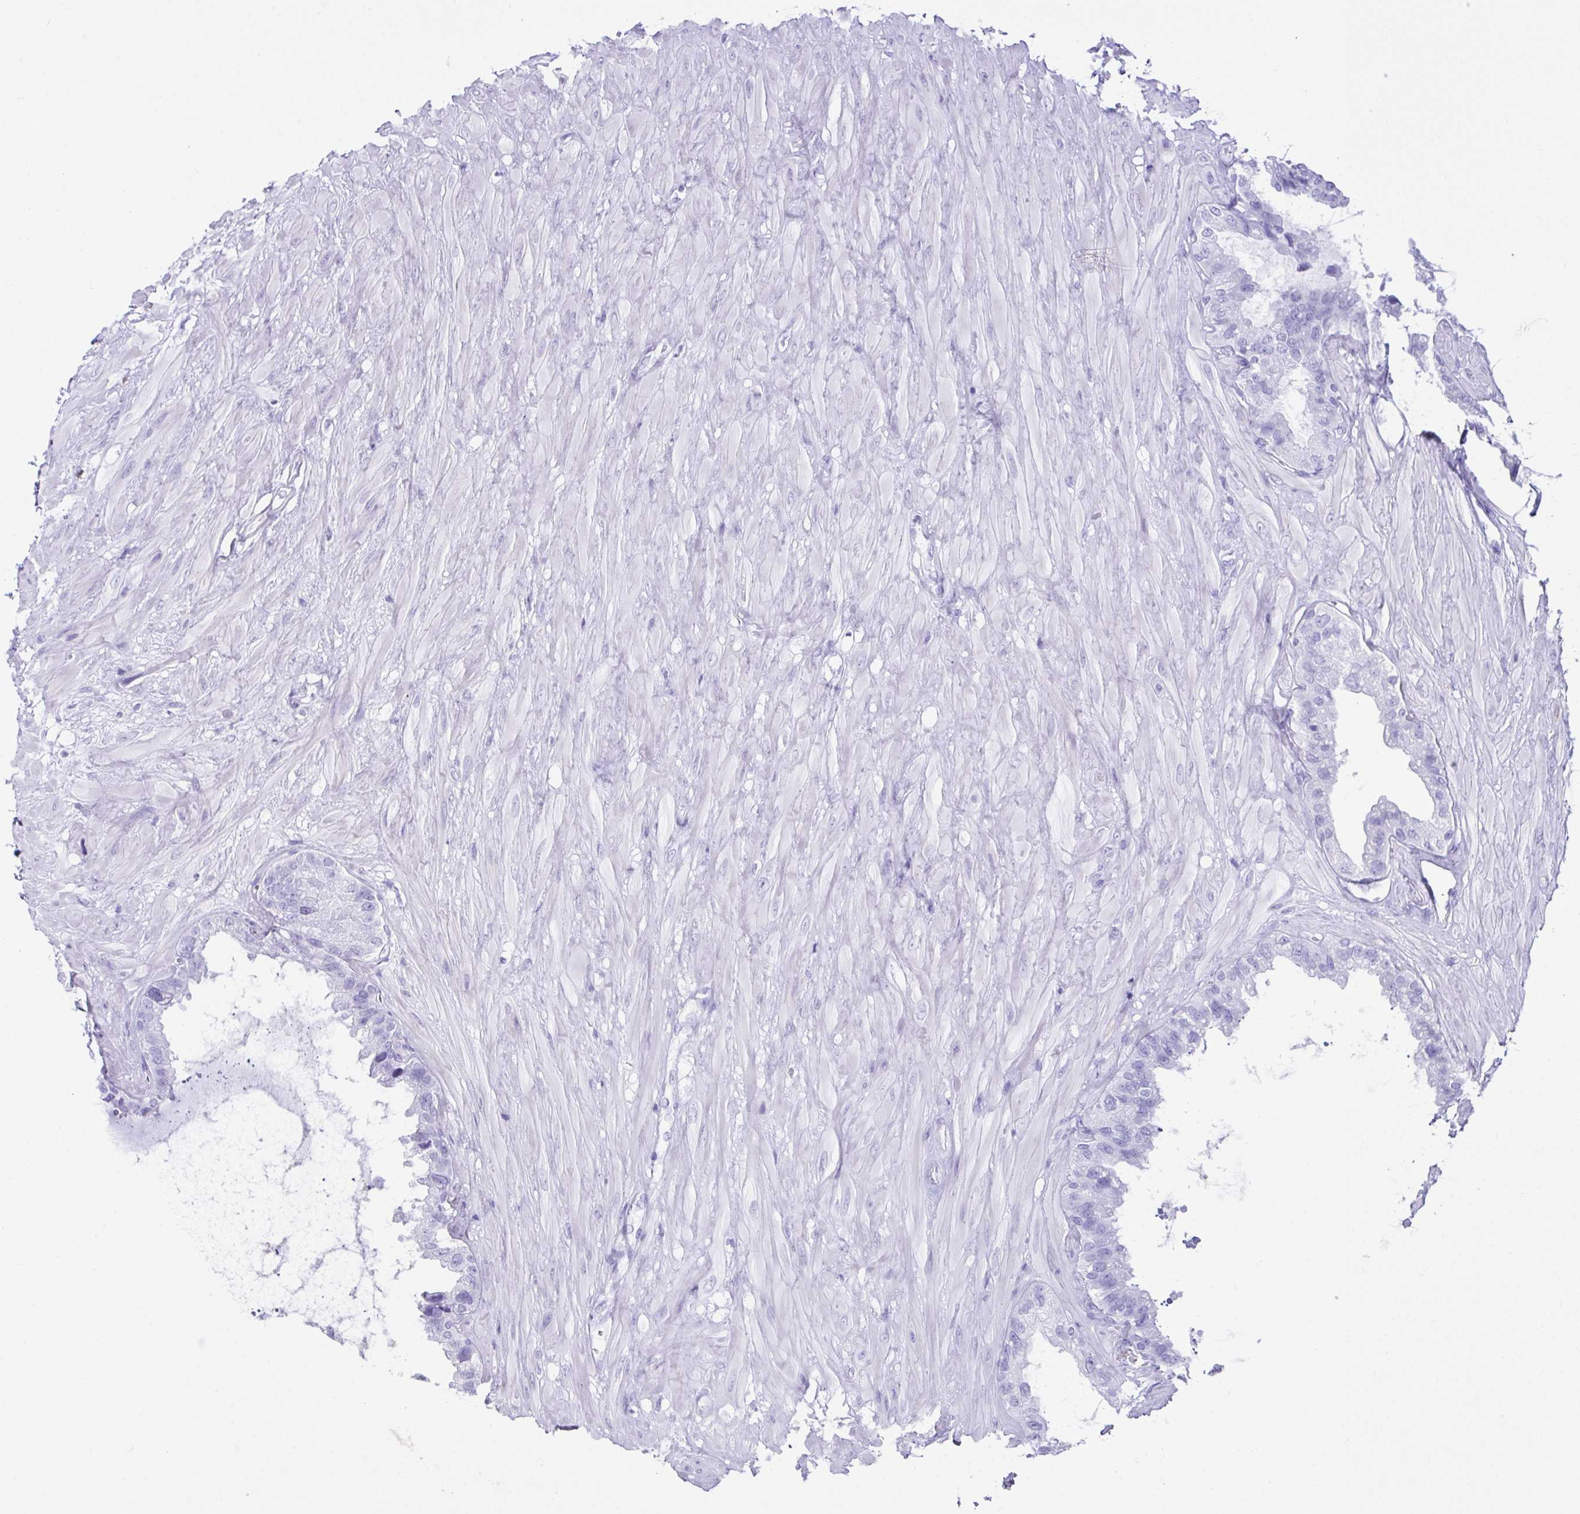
{"staining": {"intensity": "negative", "quantity": "none", "location": "none"}, "tissue": "seminal vesicle", "cell_type": "Glandular cells", "image_type": "normal", "snomed": [{"axis": "morphology", "description": "Normal tissue, NOS"}, {"axis": "topography", "description": "Seminal veicle"}, {"axis": "topography", "description": "Peripheral nerve tissue"}], "caption": "IHC micrograph of benign seminal vesicle stained for a protein (brown), which reveals no positivity in glandular cells.", "gene": "LGALS4", "patient": {"sex": "male", "age": 76}}